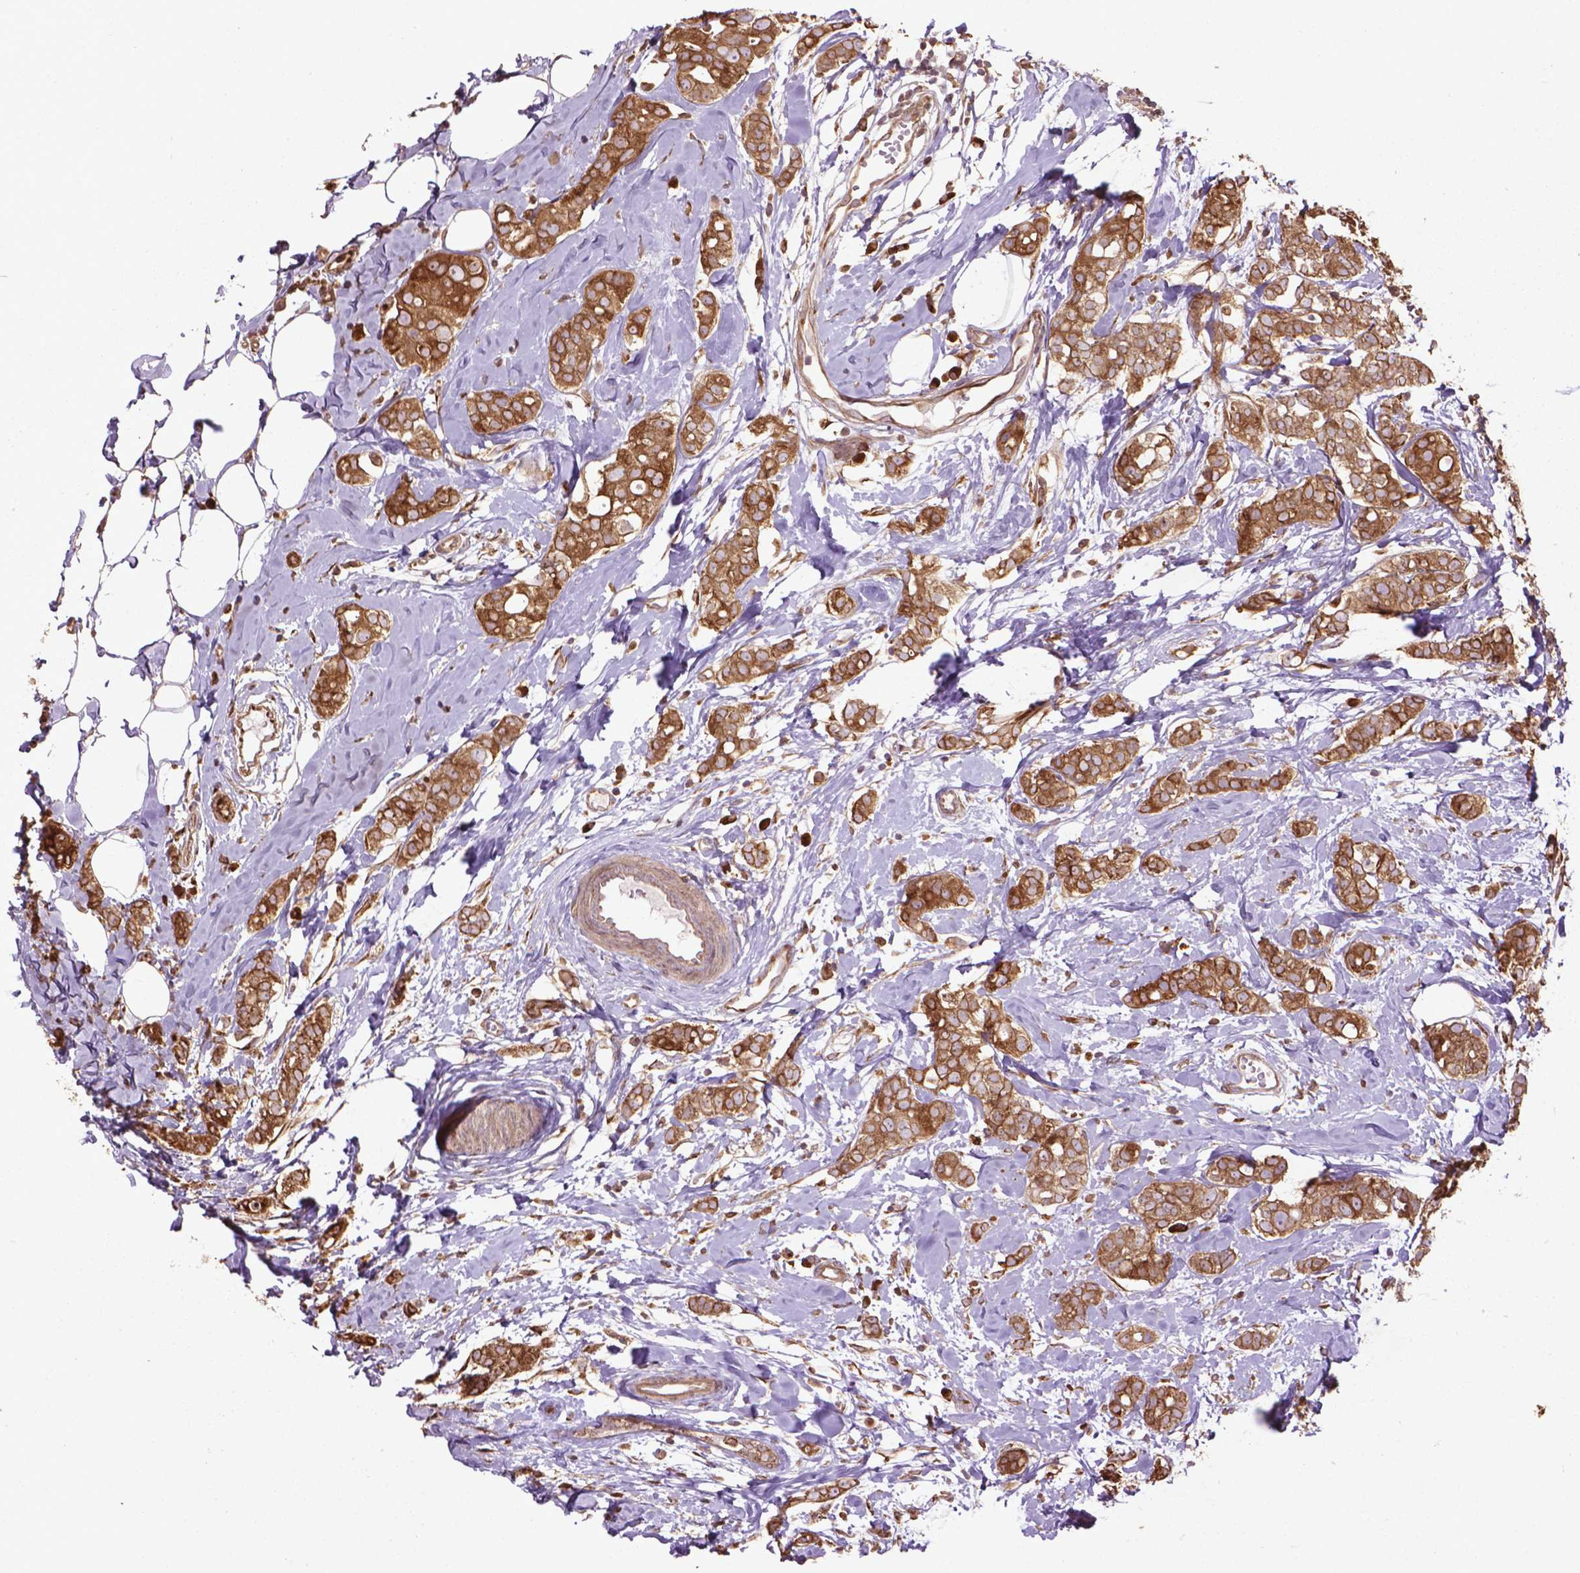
{"staining": {"intensity": "moderate", "quantity": ">75%", "location": "cytoplasmic/membranous"}, "tissue": "breast cancer", "cell_type": "Tumor cells", "image_type": "cancer", "snomed": [{"axis": "morphology", "description": "Duct carcinoma"}, {"axis": "topography", "description": "Breast"}], "caption": "Breast cancer (infiltrating ductal carcinoma) stained with DAB immunohistochemistry reveals medium levels of moderate cytoplasmic/membranous staining in about >75% of tumor cells. (Stains: DAB in brown, nuclei in blue, Microscopy: brightfield microscopy at high magnification).", "gene": "GAS1", "patient": {"sex": "female", "age": 40}}